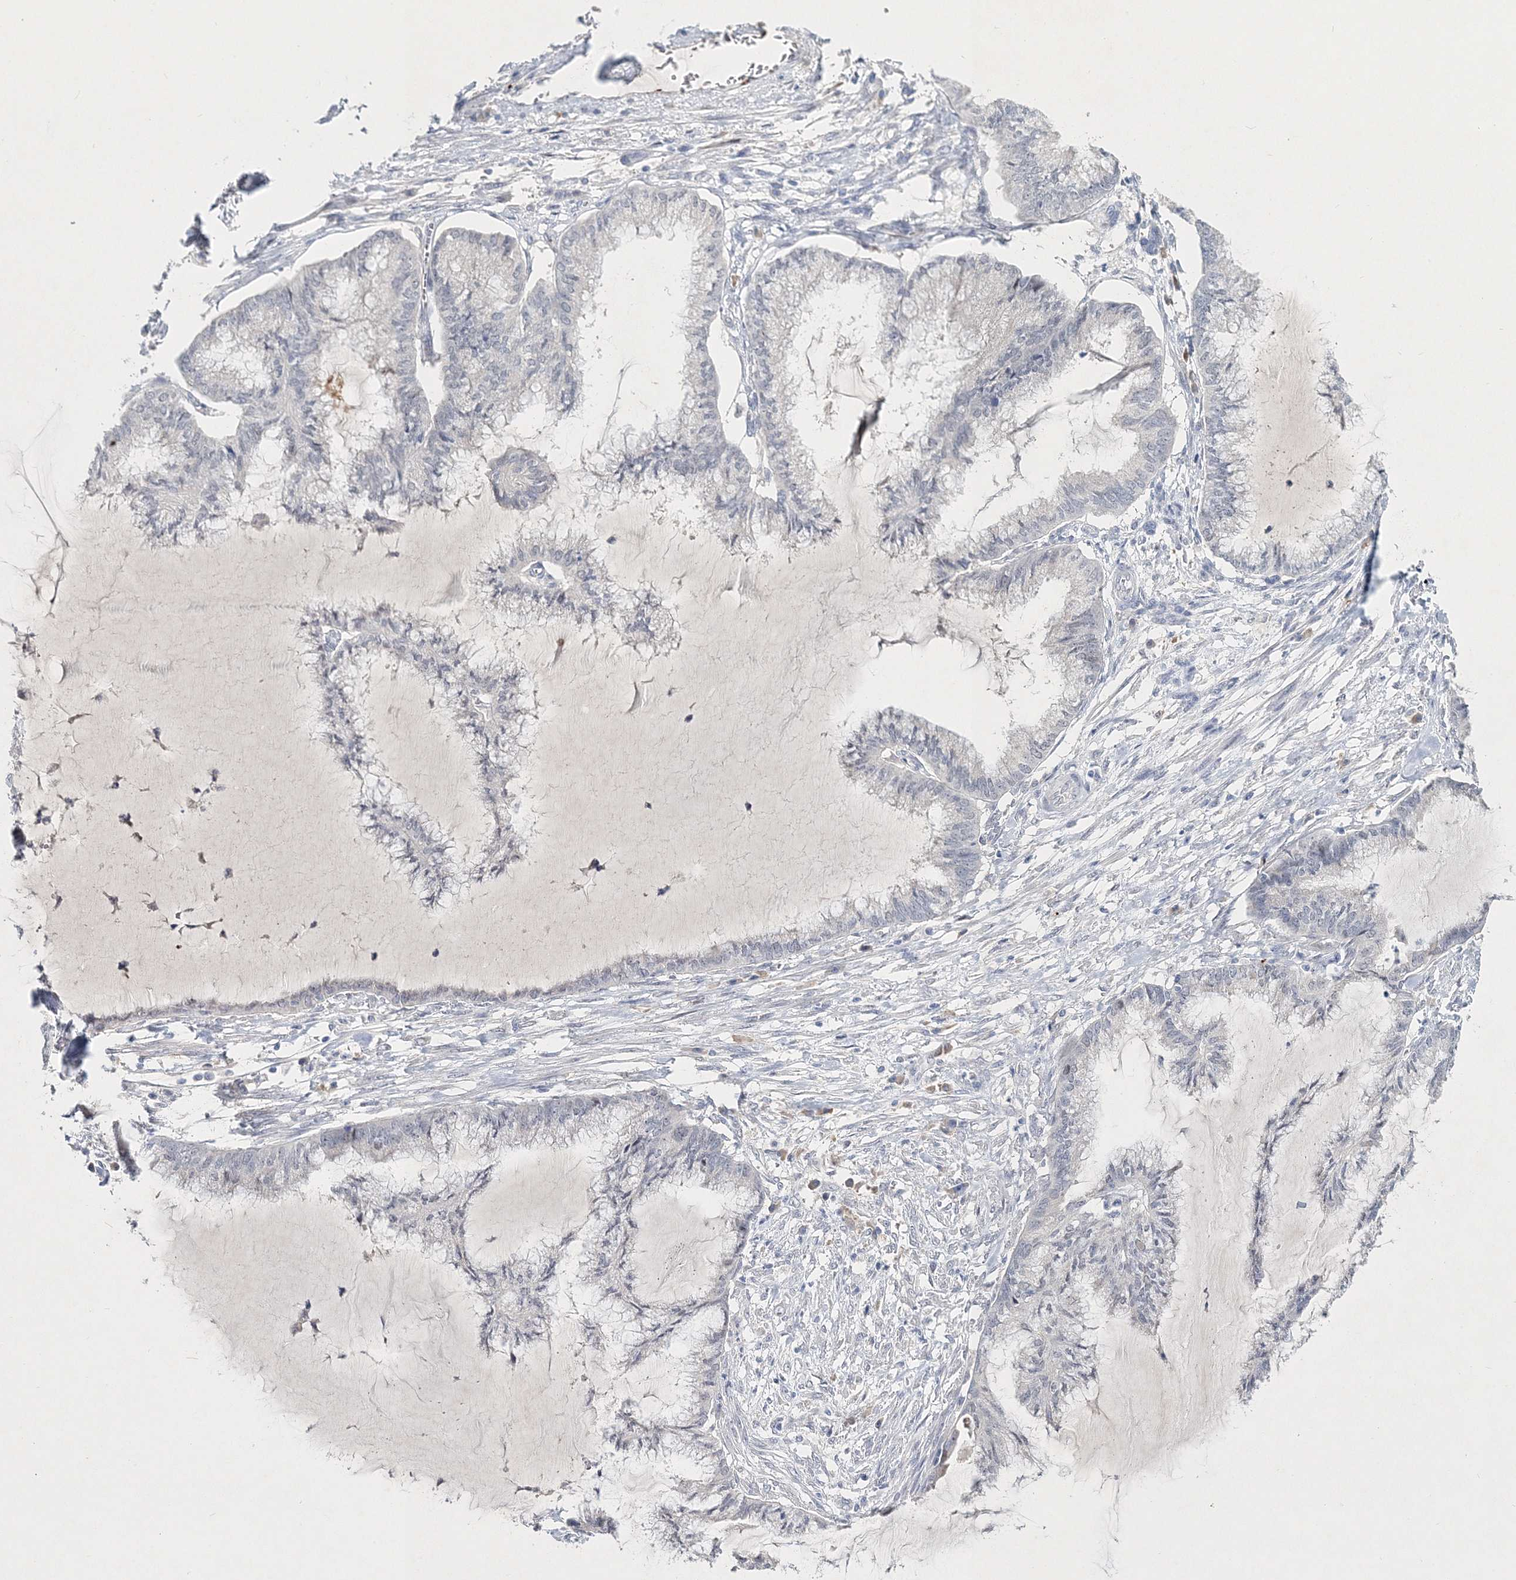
{"staining": {"intensity": "negative", "quantity": "none", "location": "none"}, "tissue": "endometrial cancer", "cell_type": "Tumor cells", "image_type": "cancer", "snomed": [{"axis": "morphology", "description": "Adenocarcinoma, NOS"}, {"axis": "topography", "description": "Endometrium"}], "caption": "Endometrial cancer (adenocarcinoma) was stained to show a protein in brown. There is no significant staining in tumor cells.", "gene": "MYOZ2", "patient": {"sex": "female", "age": 86}}